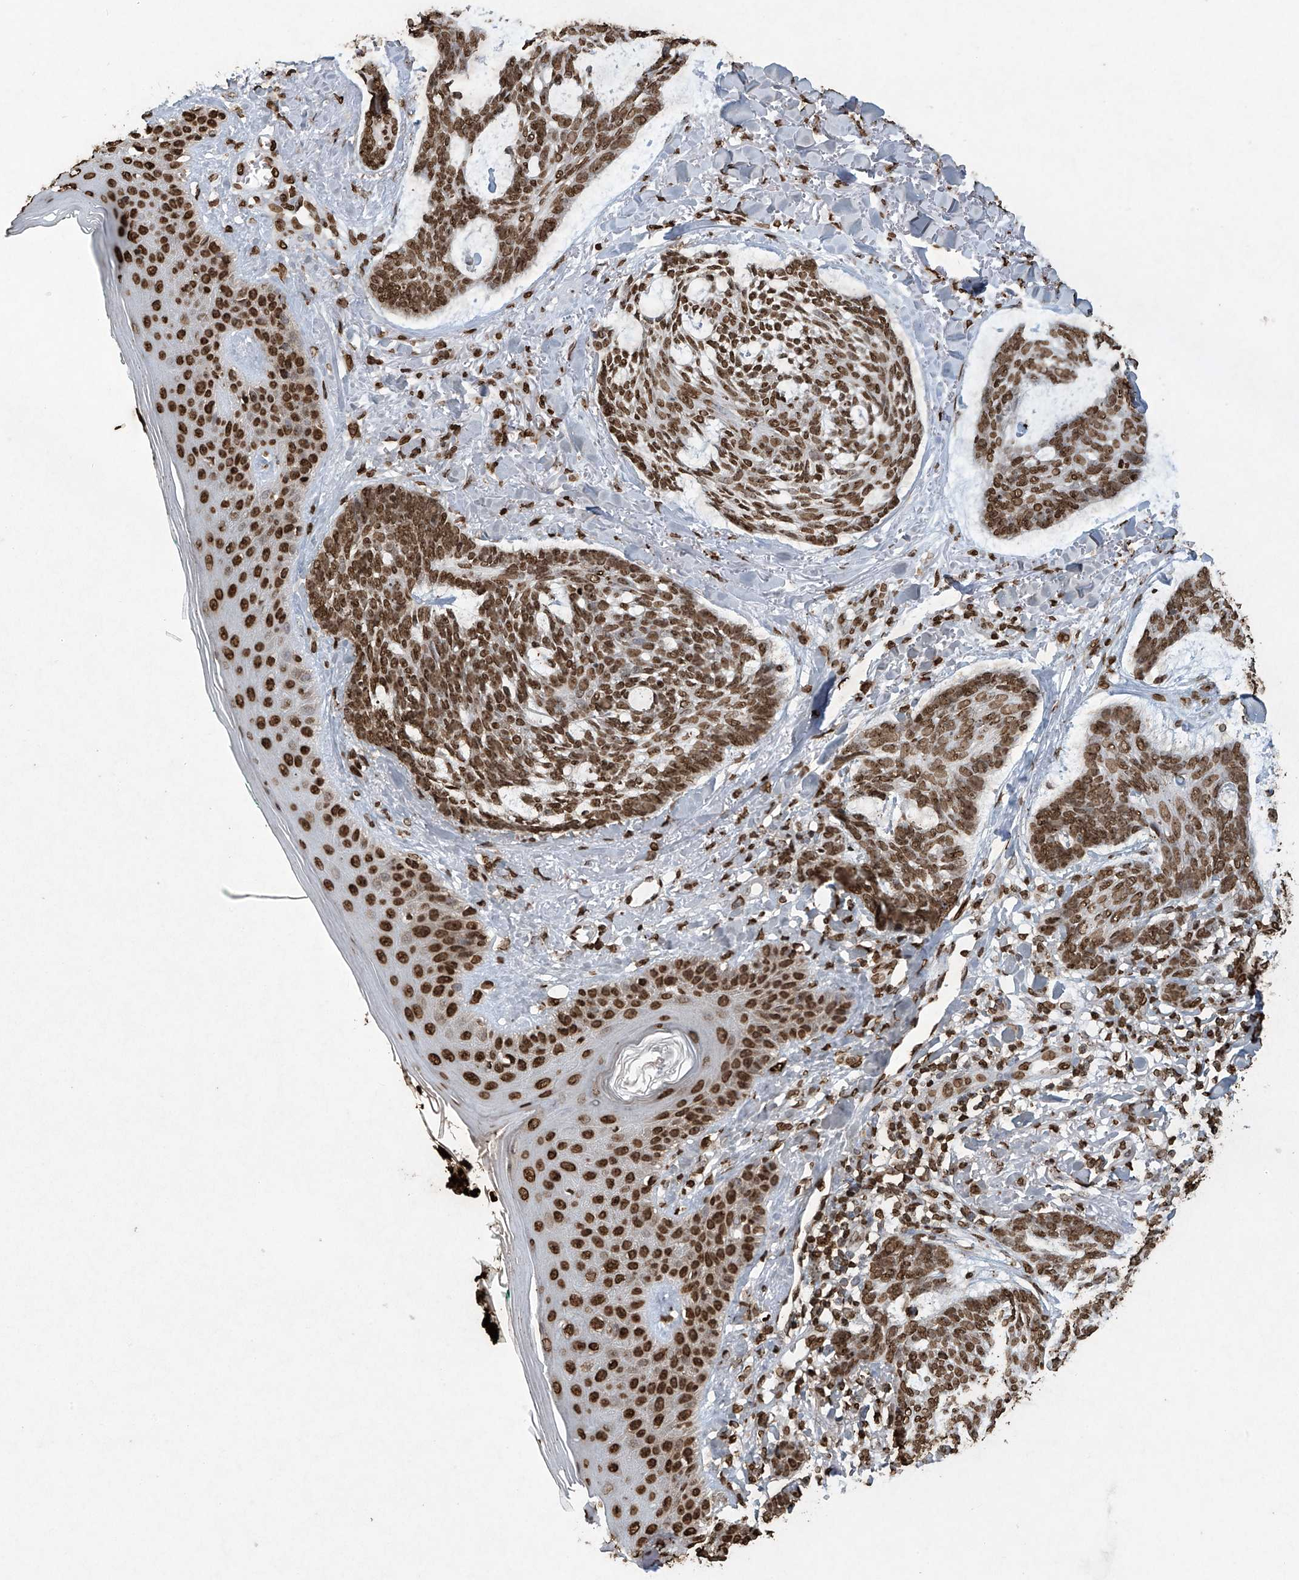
{"staining": {"intensity": "strong", "quantity": ">75%", "location": "nuclear"}, "tissue": "skin cancer", "cell_type": "Tumor cells", "image_type": "cancer", "snomed": [{"axis": "morphology", "description": "Basal cell carcinoma"}, {"axis": "topography", "description": "Skin"}], "caption": "The immunohistochemical stain shows strong nuclear positivity in tumor cells of skin basal cell carcinoma tissue.", "gene": "H3-3A", "patient": {"sex": "male", "age": 43}}